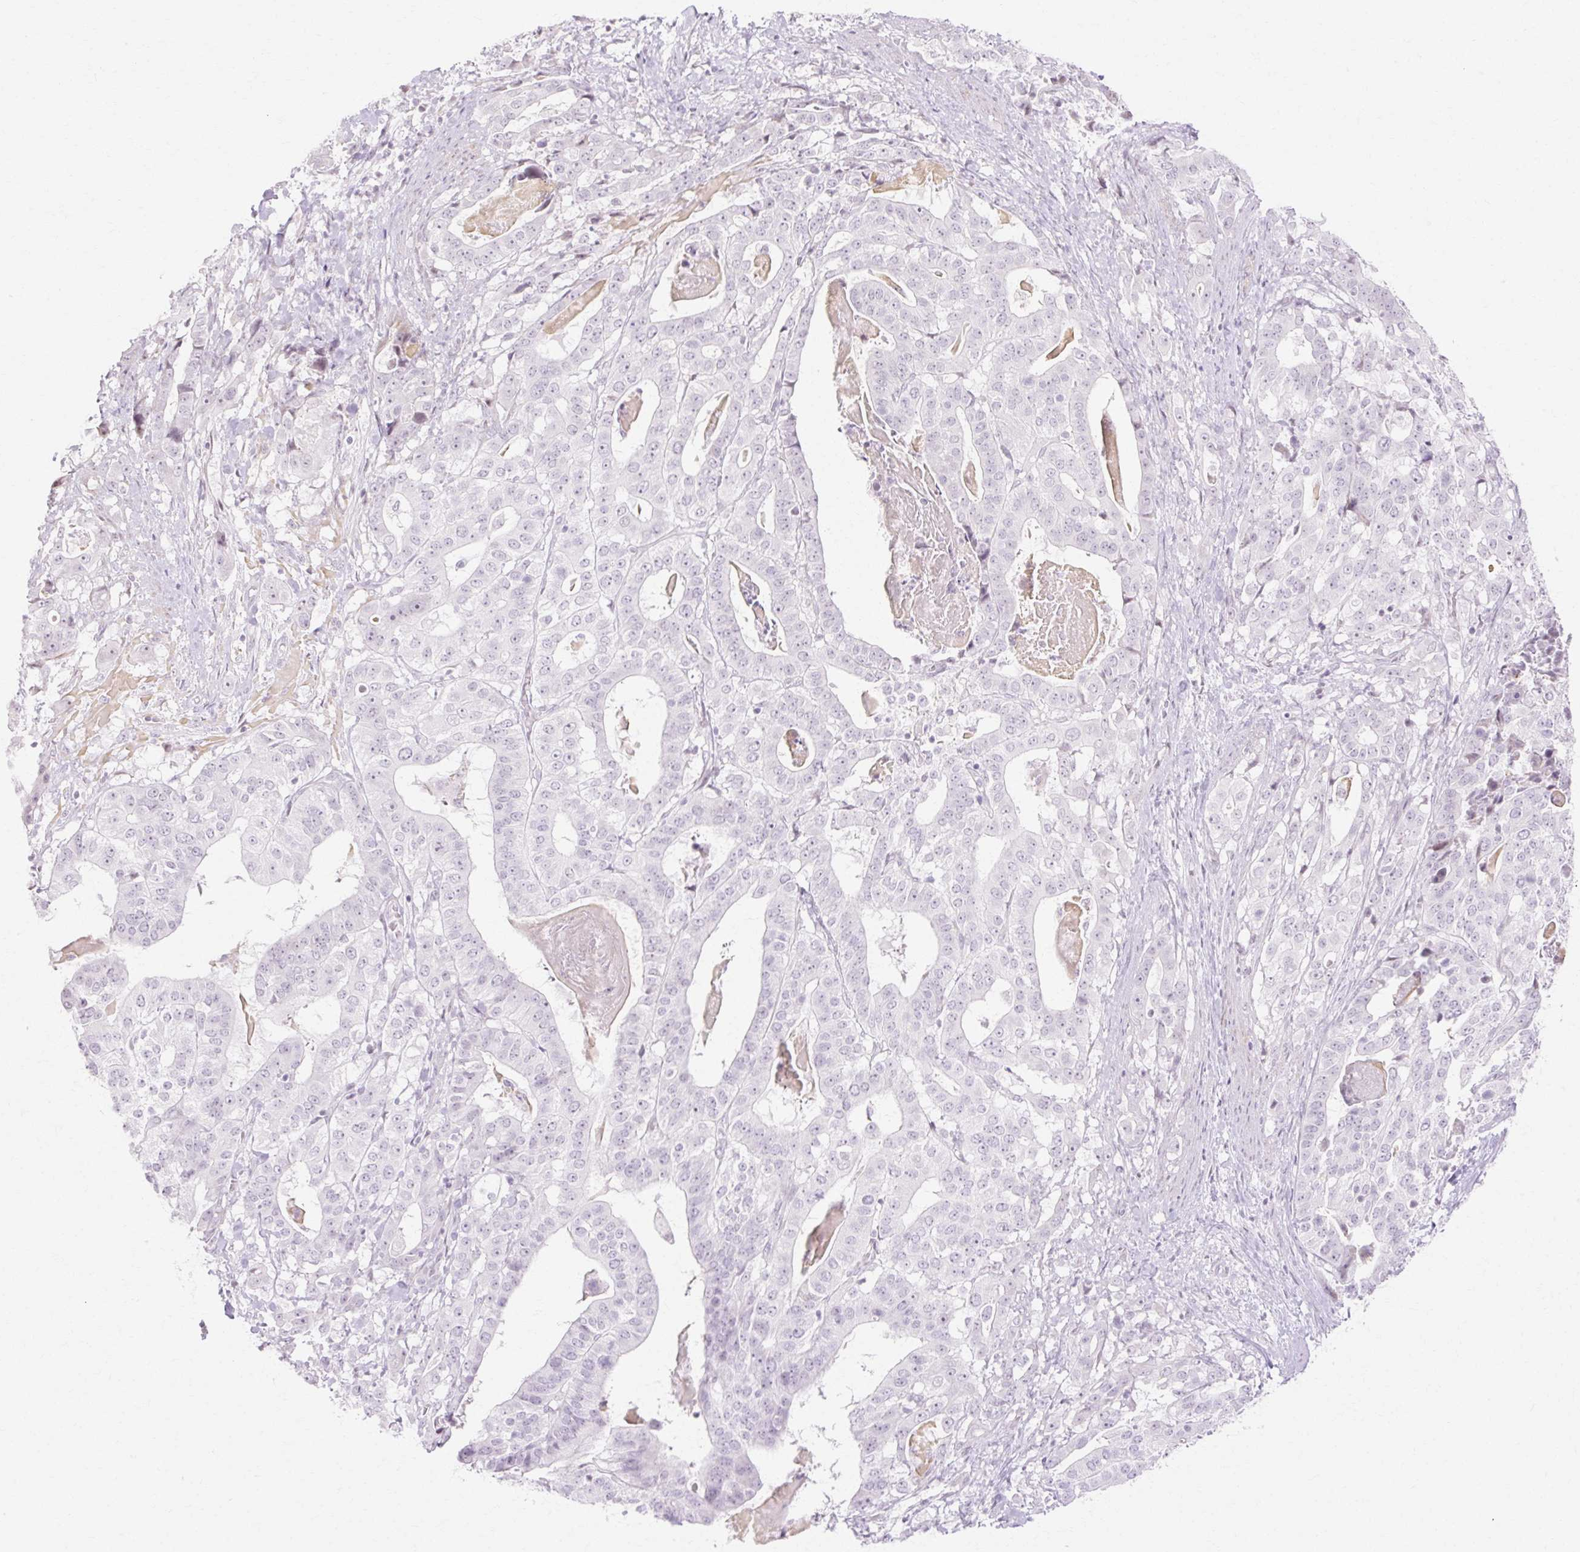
{"staining": {"intensity": "negative", "quantity": "none", "location": "none"}, "tissue": "stomach cancer", "cell_type": "Tumor cells", "image_type": "cancer", "snomed": [{"axis": "morphology", "description": "Adenocarcinoma, NOS"}, {"axis": "topography", "description": "Stomach"}], "caption": "Immunohistochemistry (IHC) of human stomach cancer (adenocarcinoma) shows no expression in tumor cells. (Stains: DAB IHC with hematoxylin counter stain, Microscopy: brightfield microscopy at high magnification).", "gene": "C3orf49", "patient": {"sex": "male", "age": 48}}